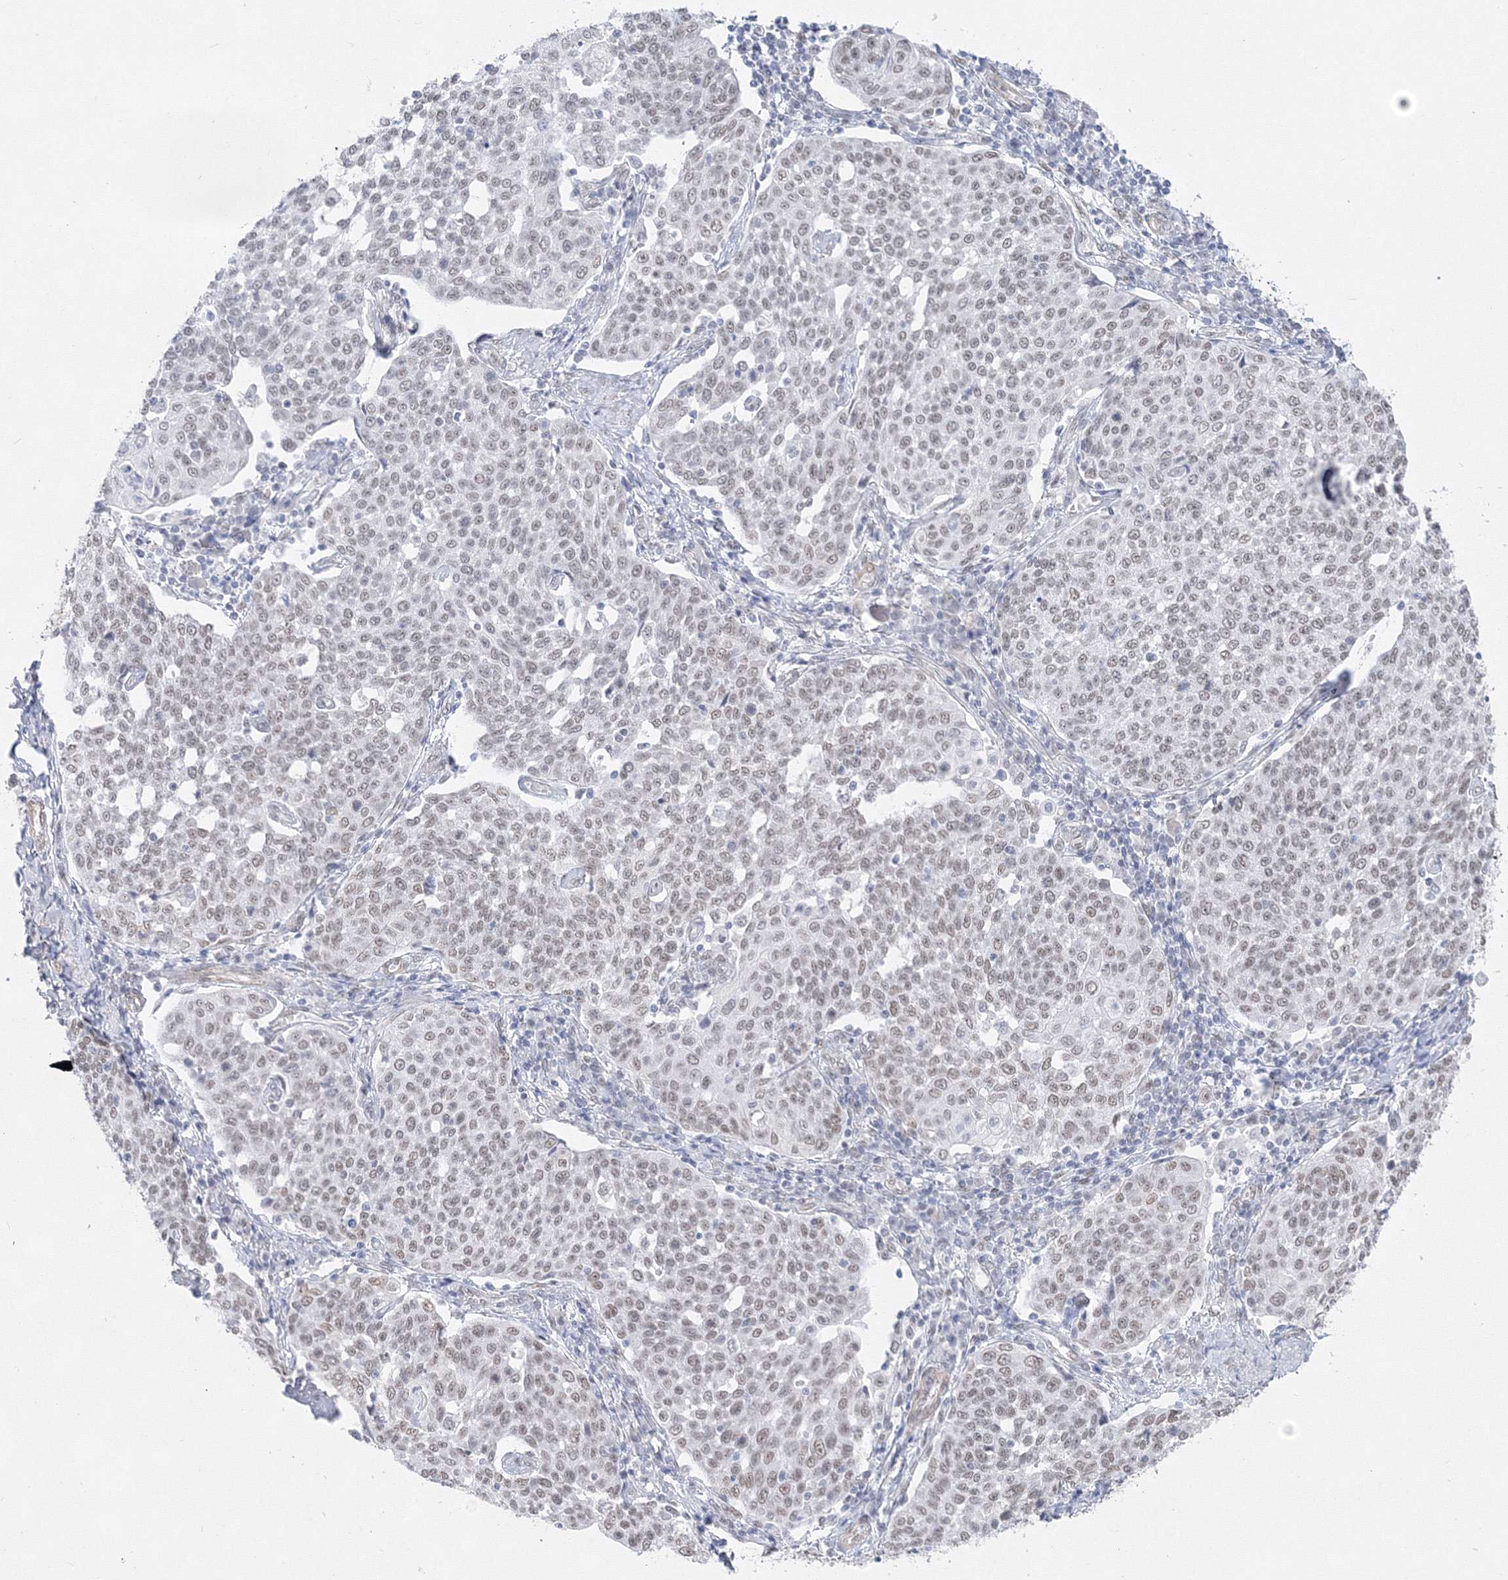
{"staining": {"intensity": "negative", "quantity": "none", "location": "none"}, "tissue": "cervical cancer", "cell_type": "Tumor cells", "image_type": "cancer", "snomed": [{"axis": "morphology", "description": "Squamous cell carcinoma, NOS"}, {"axis": "topography", "description": "Cervix"}], "caption": "A high-resolution histopathology image shows IHC staining of cervical cancer, which demonstrates no significant staining in tumor cells.", "gene": "ZNF638", "patient": {"sex": "female", "age": 34}}